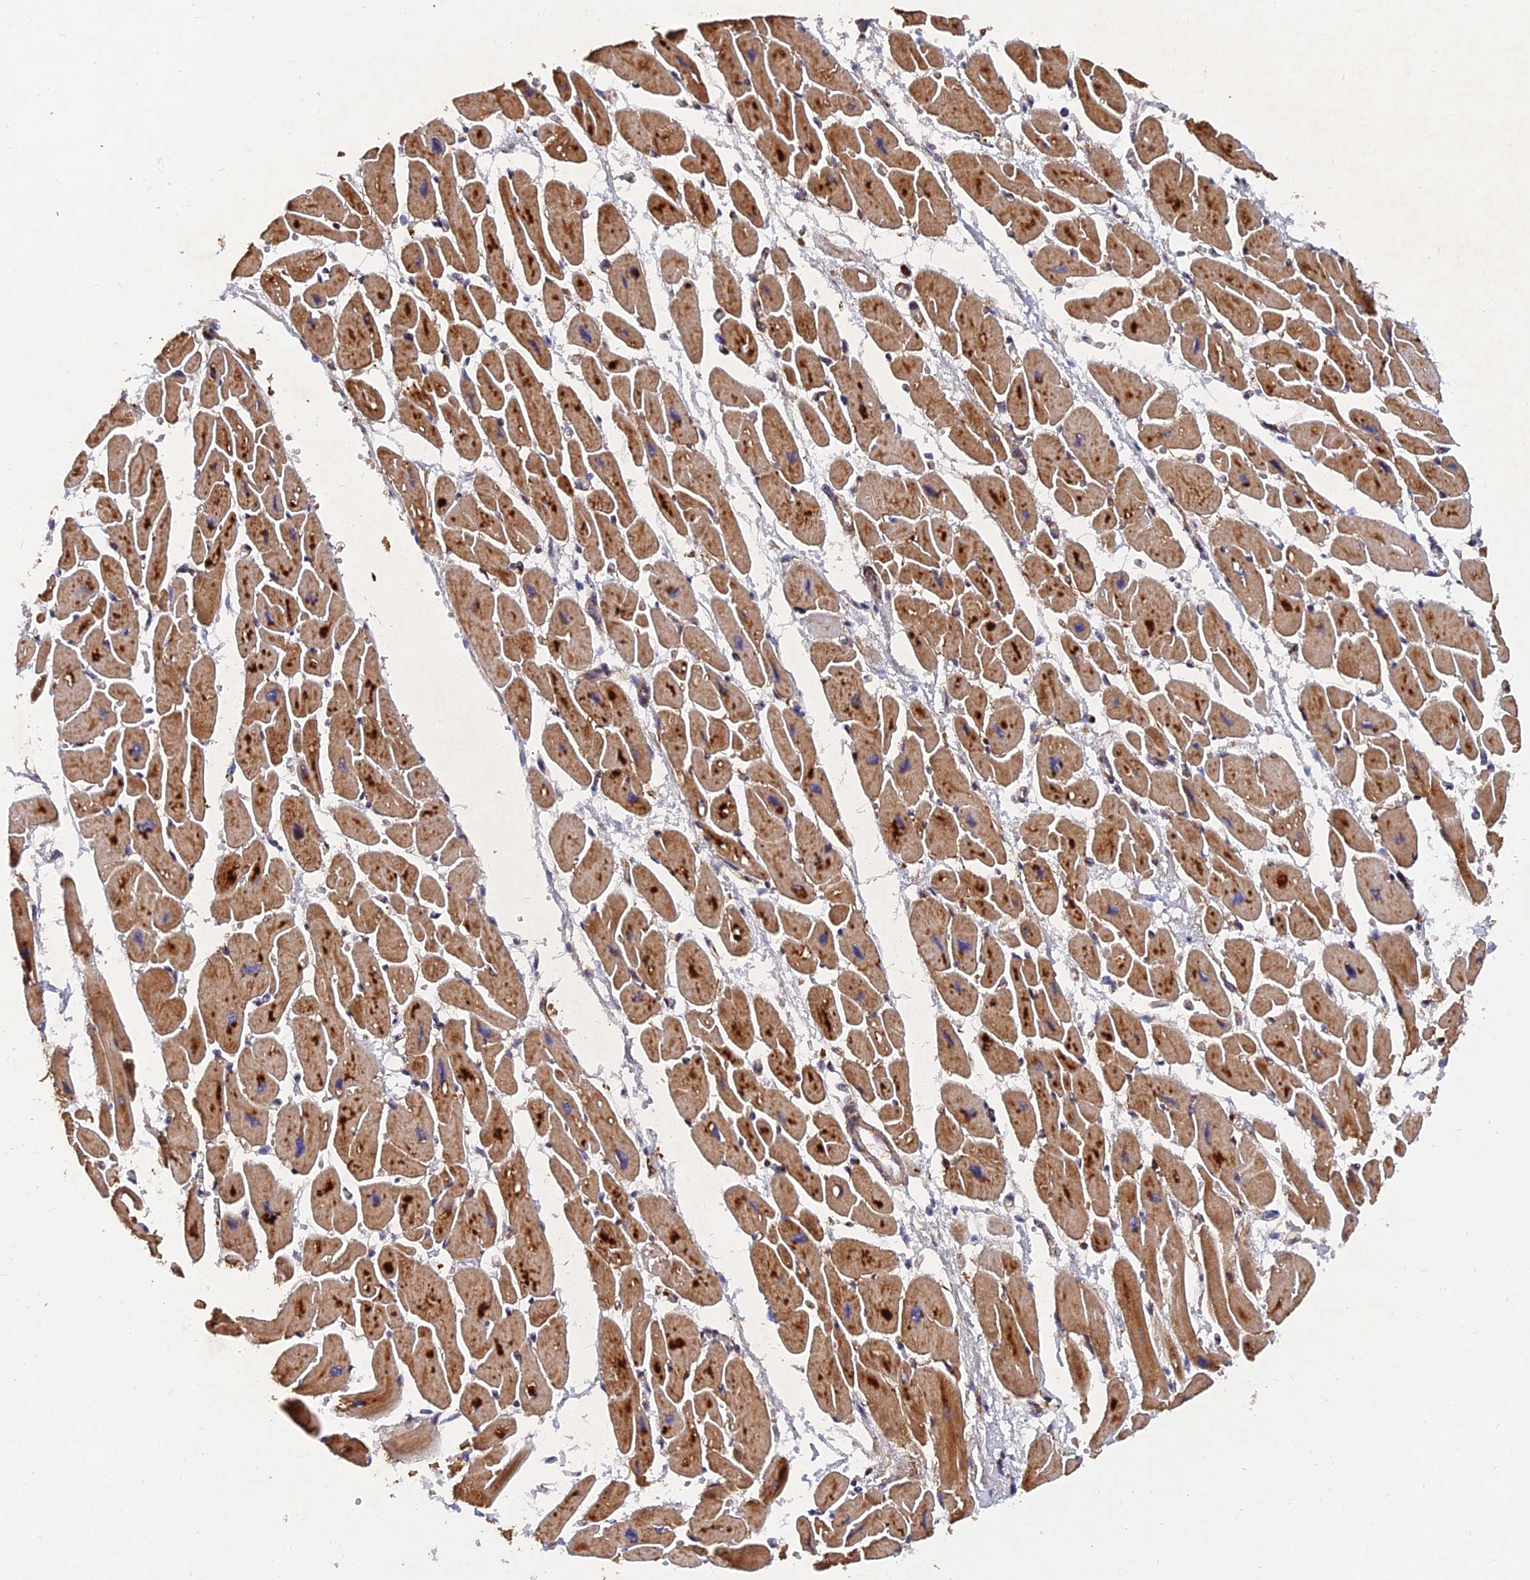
{"staining": {"intensity": "strong", "quantity": ">75%", "location": "cytoplasmic/membranous"}, "tissue": "heart muscle", "cell_type": "Cardiomyocytes", "image_type": "normal", "snomed": [{"axis": "morphology", "description": "Normal tissue, NOS"}, {"axis": "topography", "description": "Heart"}], "caption": "DAB (3,3'-diaminobenzidine) immunohistochemical staining of normal human heart muscle shows strong cytoplasmic/membranous protein staining in approximately >75% of cardiomyocytes.", "gene": "SLC38A11", "patient": {"sex": "female", "age": 54}}